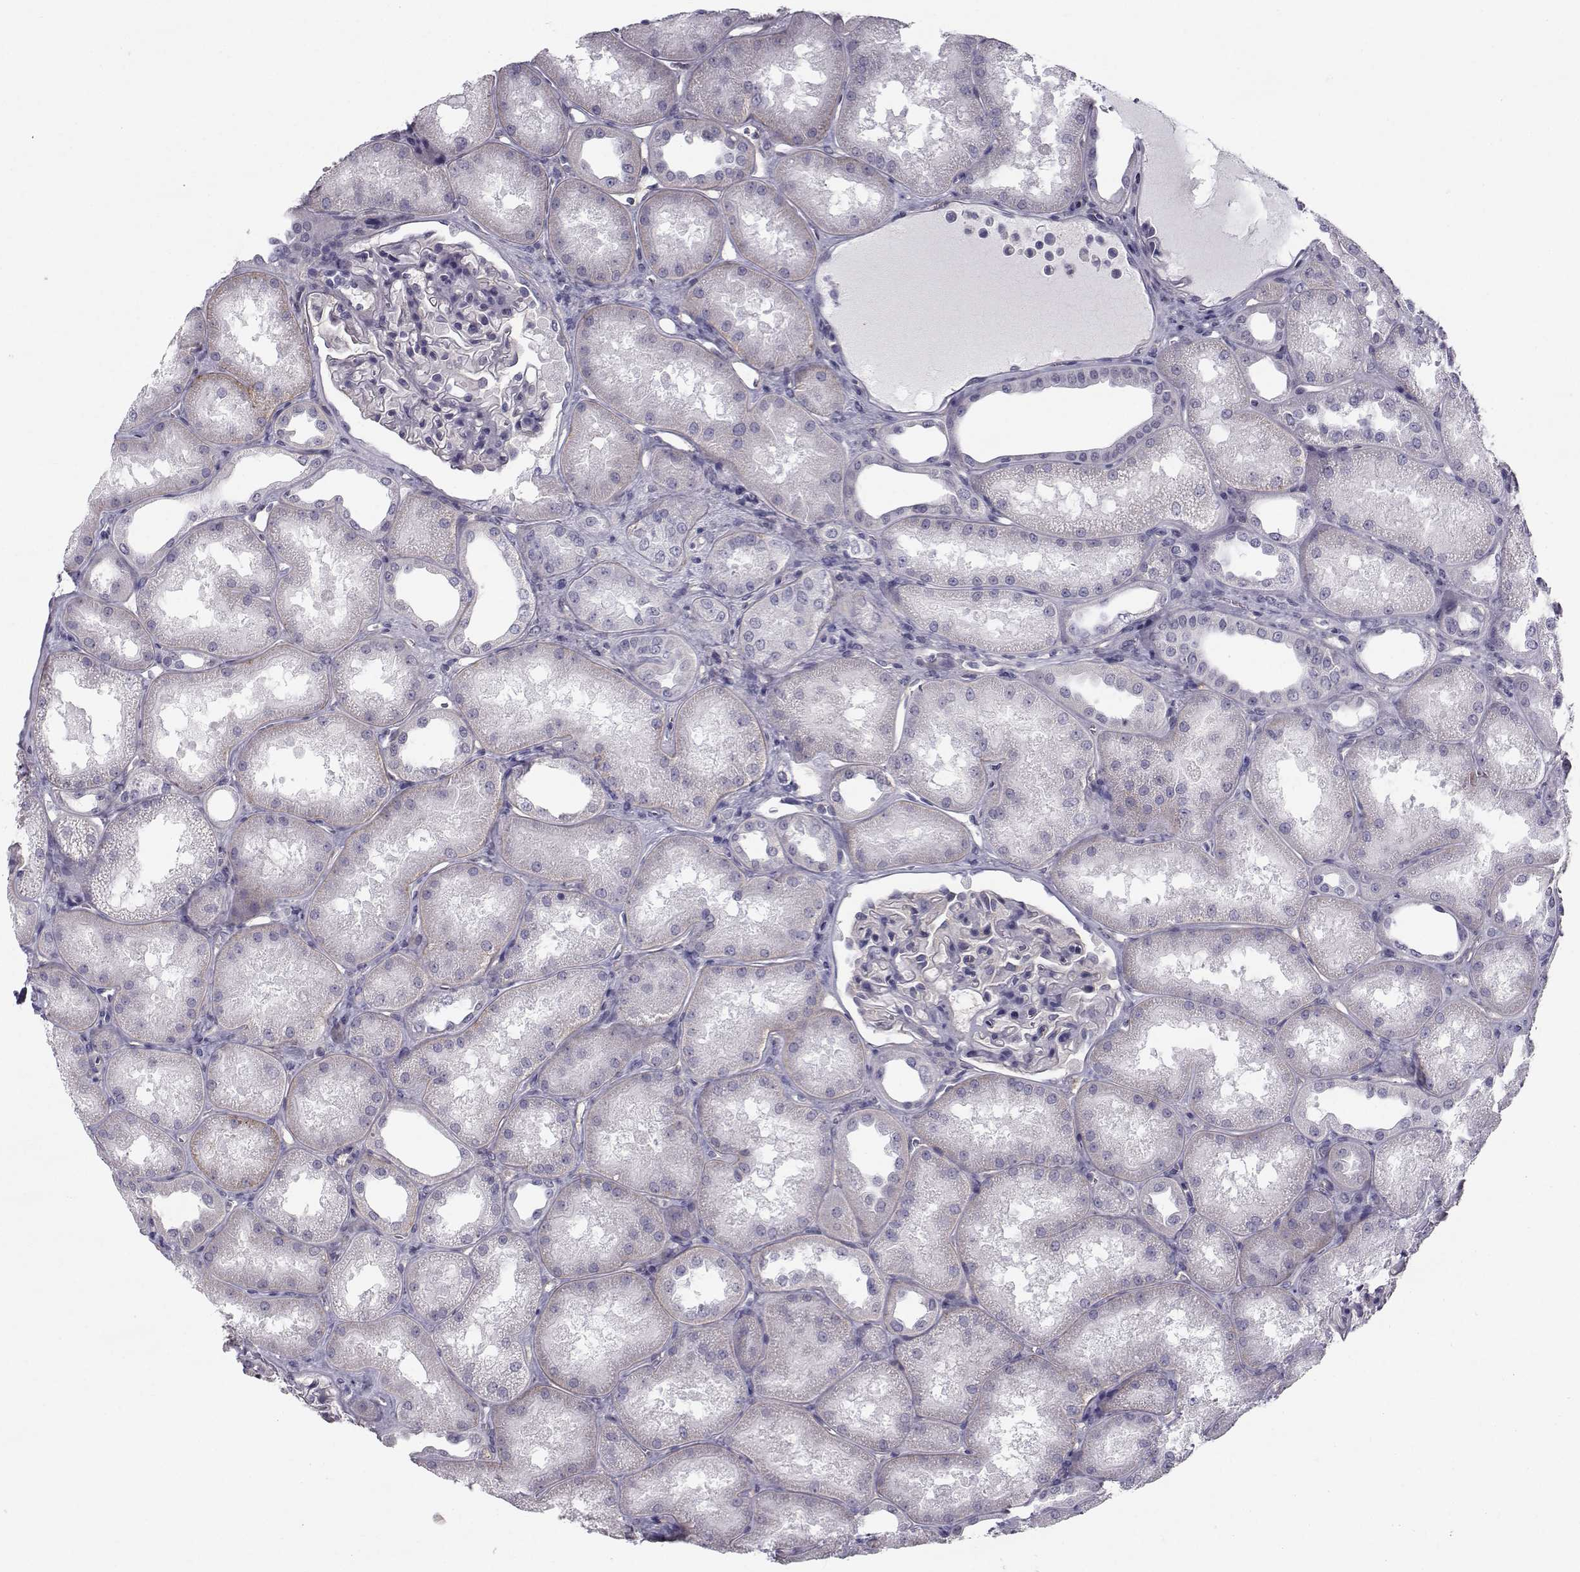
{"staining": {"intensity": "negative", "quantity": "none", "location": "none"}, "tissue": "kidney", "cell_type": "Cells in glomeruli", "image_type": "normal", "snomed": [{"axis": "morphology", "description": "Normal tissue, NOS"}, {"axis": "topography", "description": "Kidney"}], "caption": "An image of human kidney is negative for staining in cells in glomeruli. (Brightfield microscopy of DAB immunohistochemistry at high magnification).", "gene": "SPDYE4", "patient": {"sex": "male", "age": 61}}